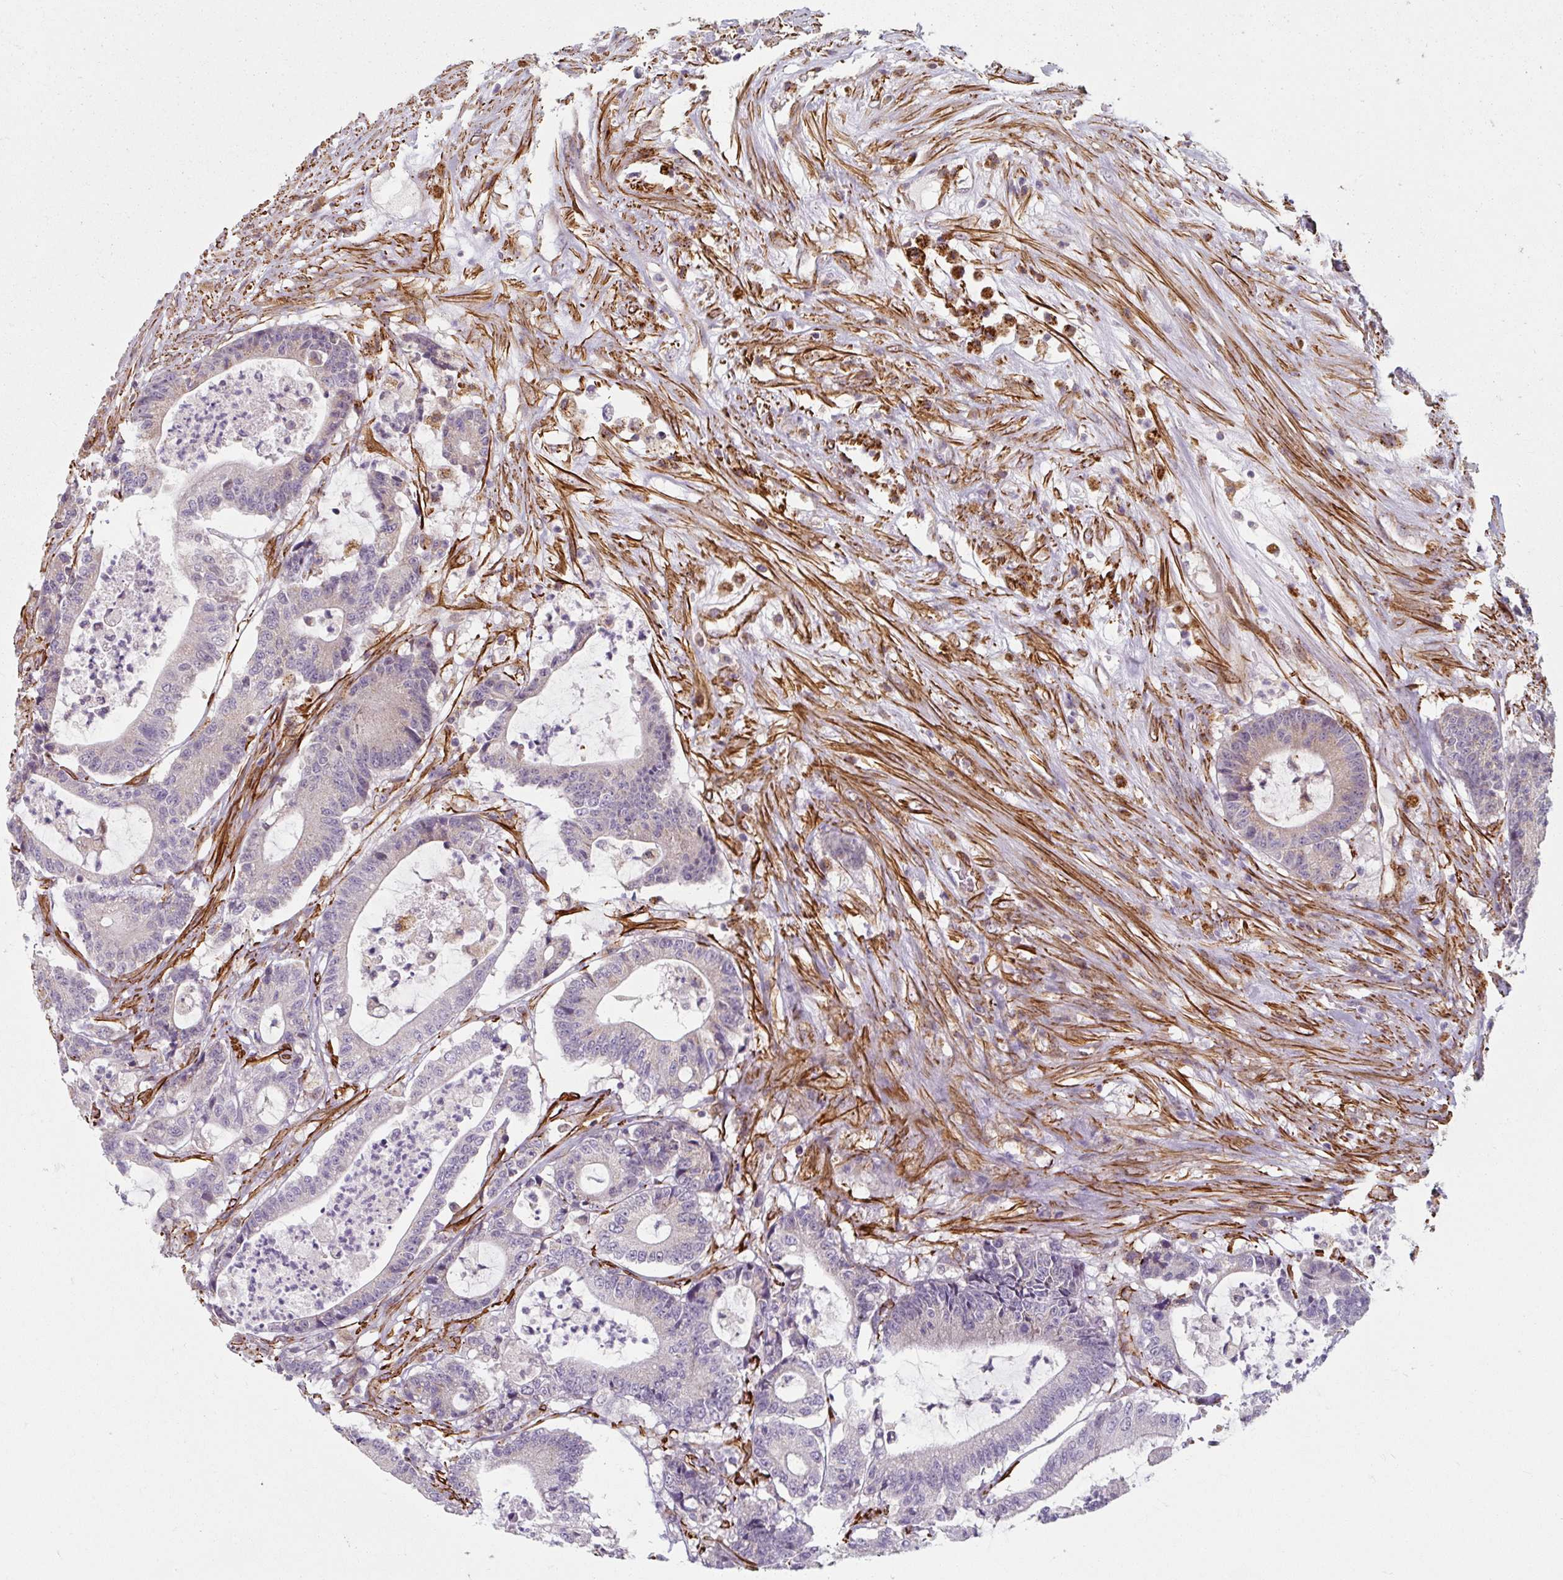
{"staining": {"intensity": "negative", "quantity": "none", "location": "none"}, "tissue": "colorectal cancer", "cell_type": "Tumor cells", "image_type": "cancer", "snomed": [{"axis": "morphology", "description": "Adenocarcinoma, NOS"}, {"axis": "topography", "description": "Colon"}], "caption": "Histopathology image shows no protein staining in tumor cells of colorectal cancer (adenocarcinoma) tissue.", "gene": "MRPS5", "patient": {"sex": "female", "age": 84}}